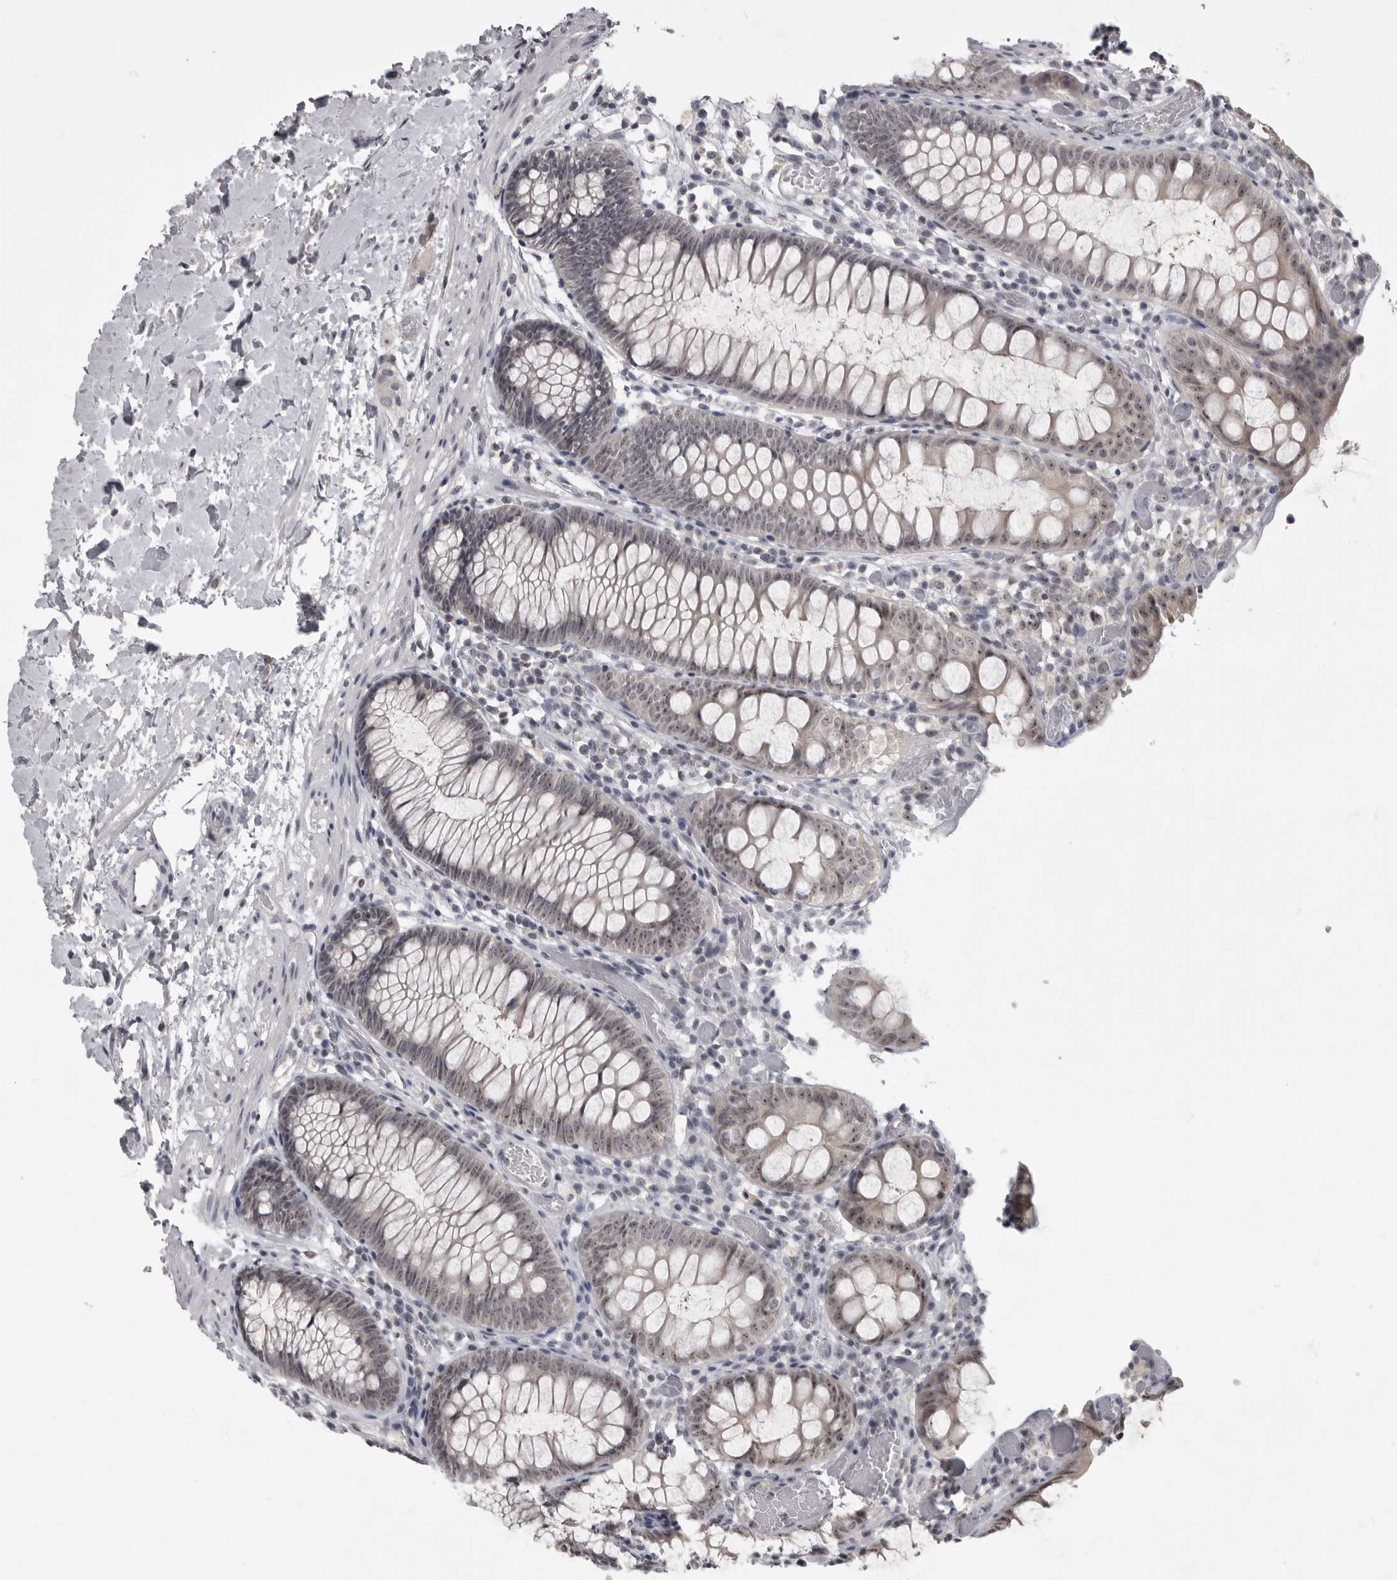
{"staining": {"intensity": "weak", "quantity": "25%-75%", "location": "cytoplasmic/membranous"}, "tissue": "colon", "cell_type": "Endothelial cells", "image_type": "normal", "snomed": [{"axis": "morphology", "description": "Normal tissue, NOS"}, {"axis": "topography", "description": "Colon"}], "caption": "DAB (3,3'-diaminobenzidine) immunohistochemical staining of benign colon displays weak cytoplasmic/membranous protein positivity in about 25%-75% of endothelial cells.", "gene": "MRTO4", "patient": {"sex": "male", "age": 14}}